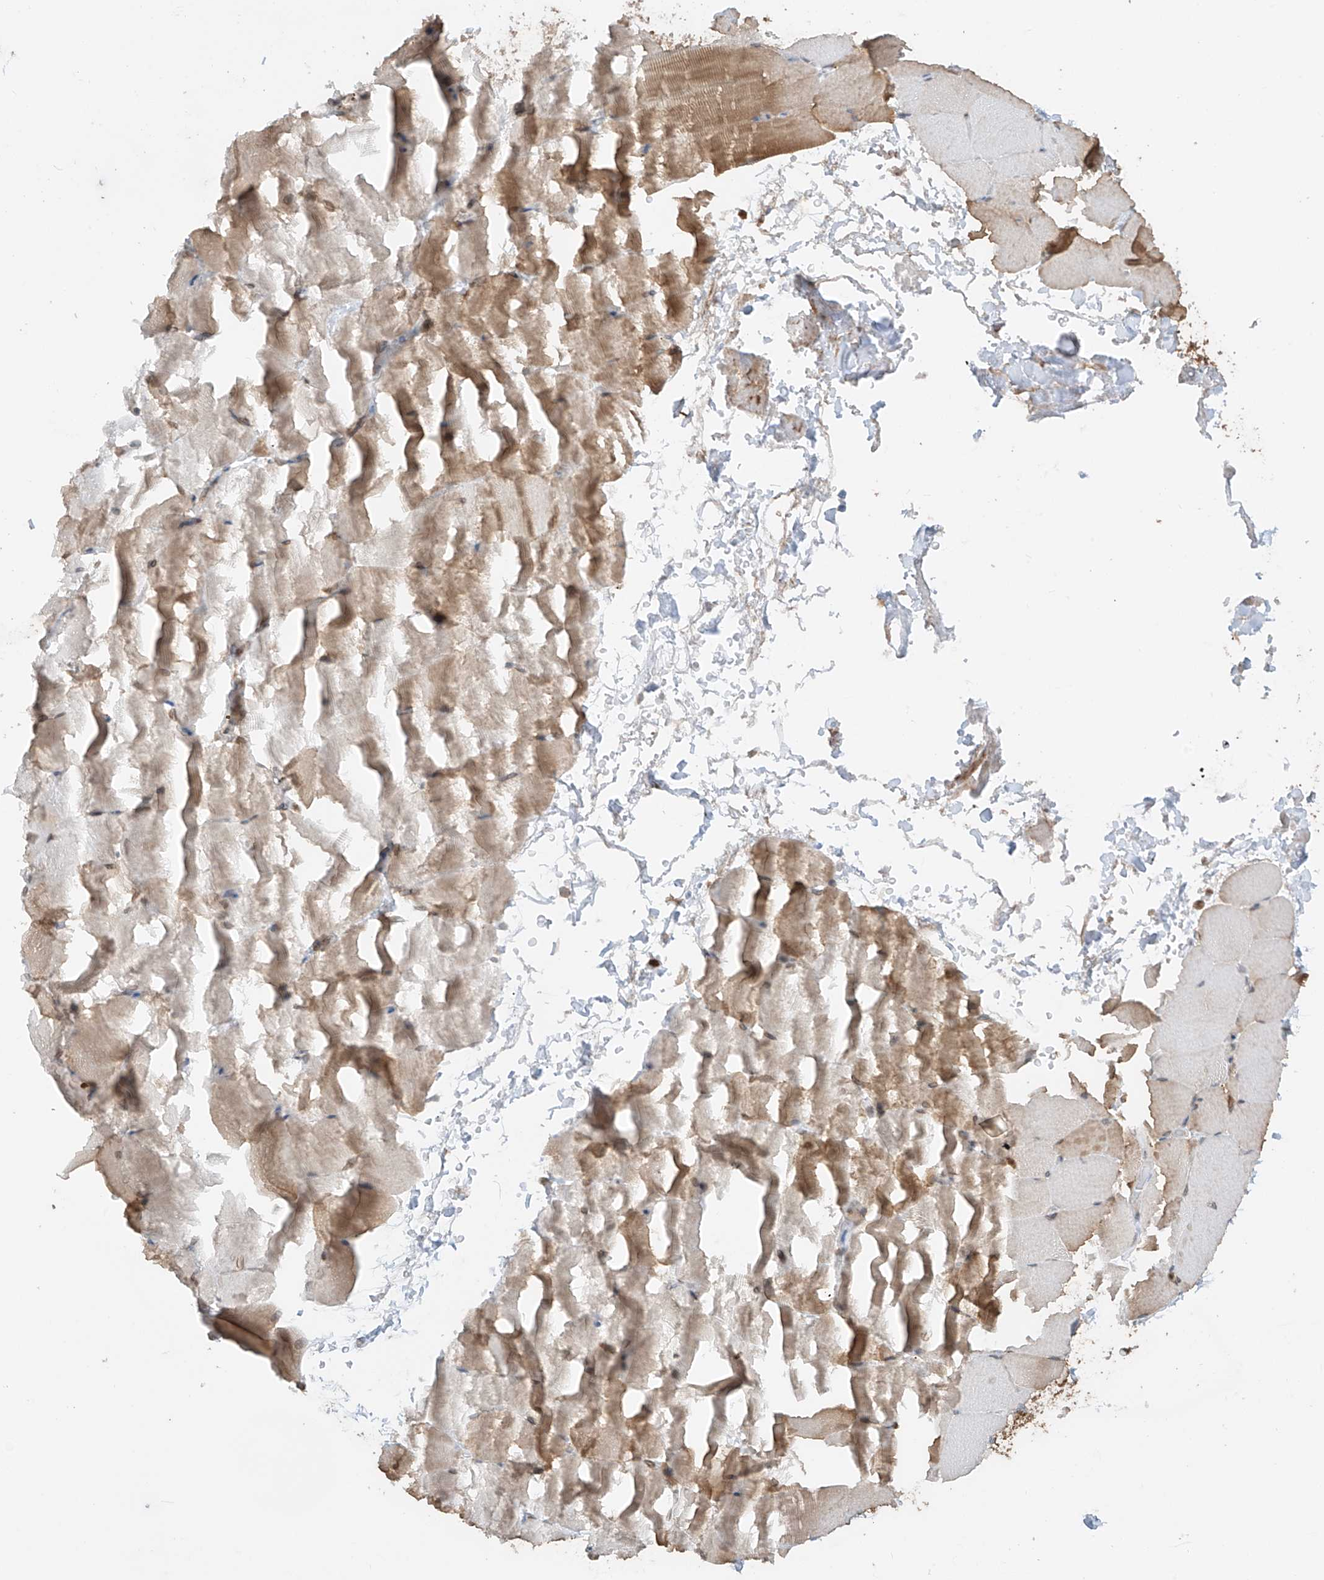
{"staining": {"intensity": "weak", "quantity": "25%-75%", "location": "cytoplasmic/membranous"}, "tissue": "skeletal muscle", "cell_type": "Myocytes", "image_type": "normal", "snomed": [{"axis": "morphology", "description": "Normal tissue, NOS"}, {"axis": "topography", "description": "Skeletal muscle"}, {"axis": "topography", "description": "Parathyroid gland"}], "caption": "The photomicrograph reveals staining of unremarkable skeletal muscle, revealing weak cytoplasmic/membranous protein positivity (brown color) within myocytes. The staining was performed using DAB (3,3'-diaminobenzidine), with brown indicating positive protein expression. Nuclei are stained blue with hematoxylin.", "gene": "AHCTF1", "patient": {"sex": "female", "age": 37}}